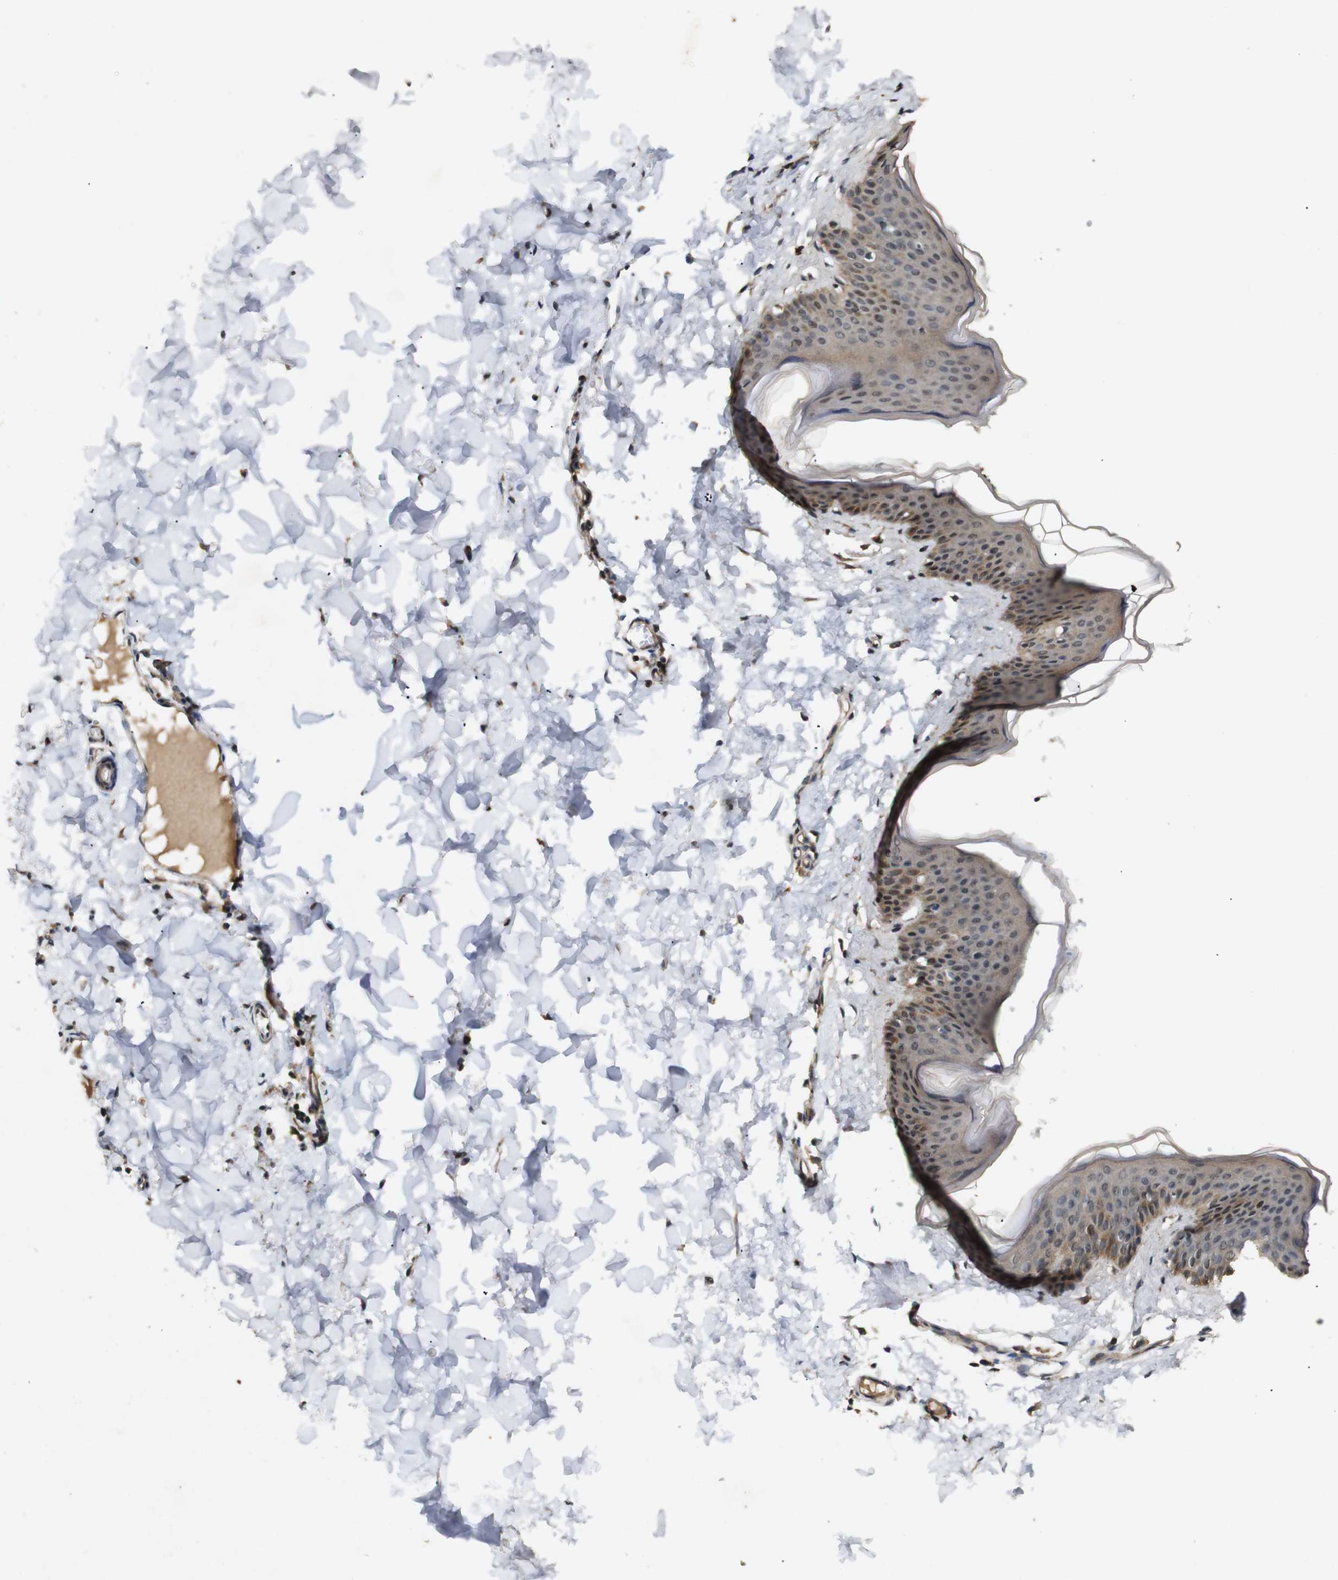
{"staining": {"intensity": "moderate", "quantity": ">75%", "location": "cytoplasmic/membranous"}, "tissue": "skin", "cell_type": "Fibroblasts", "image_type": "normal", "snomed": [{"axis": "morphology", "description": "Normal tissue, NOS"}, {"axis": "topography", "description": "Skin"}], "caption": "Immunohistochemical staining of unremarkable human skin reveals >75% levels of moderate cytoplasmic/membranous protein positivity in approximately >75% of fibroblasts.", "gene": "RIPK1", "patient": {"sex": "female", "age": 17}}